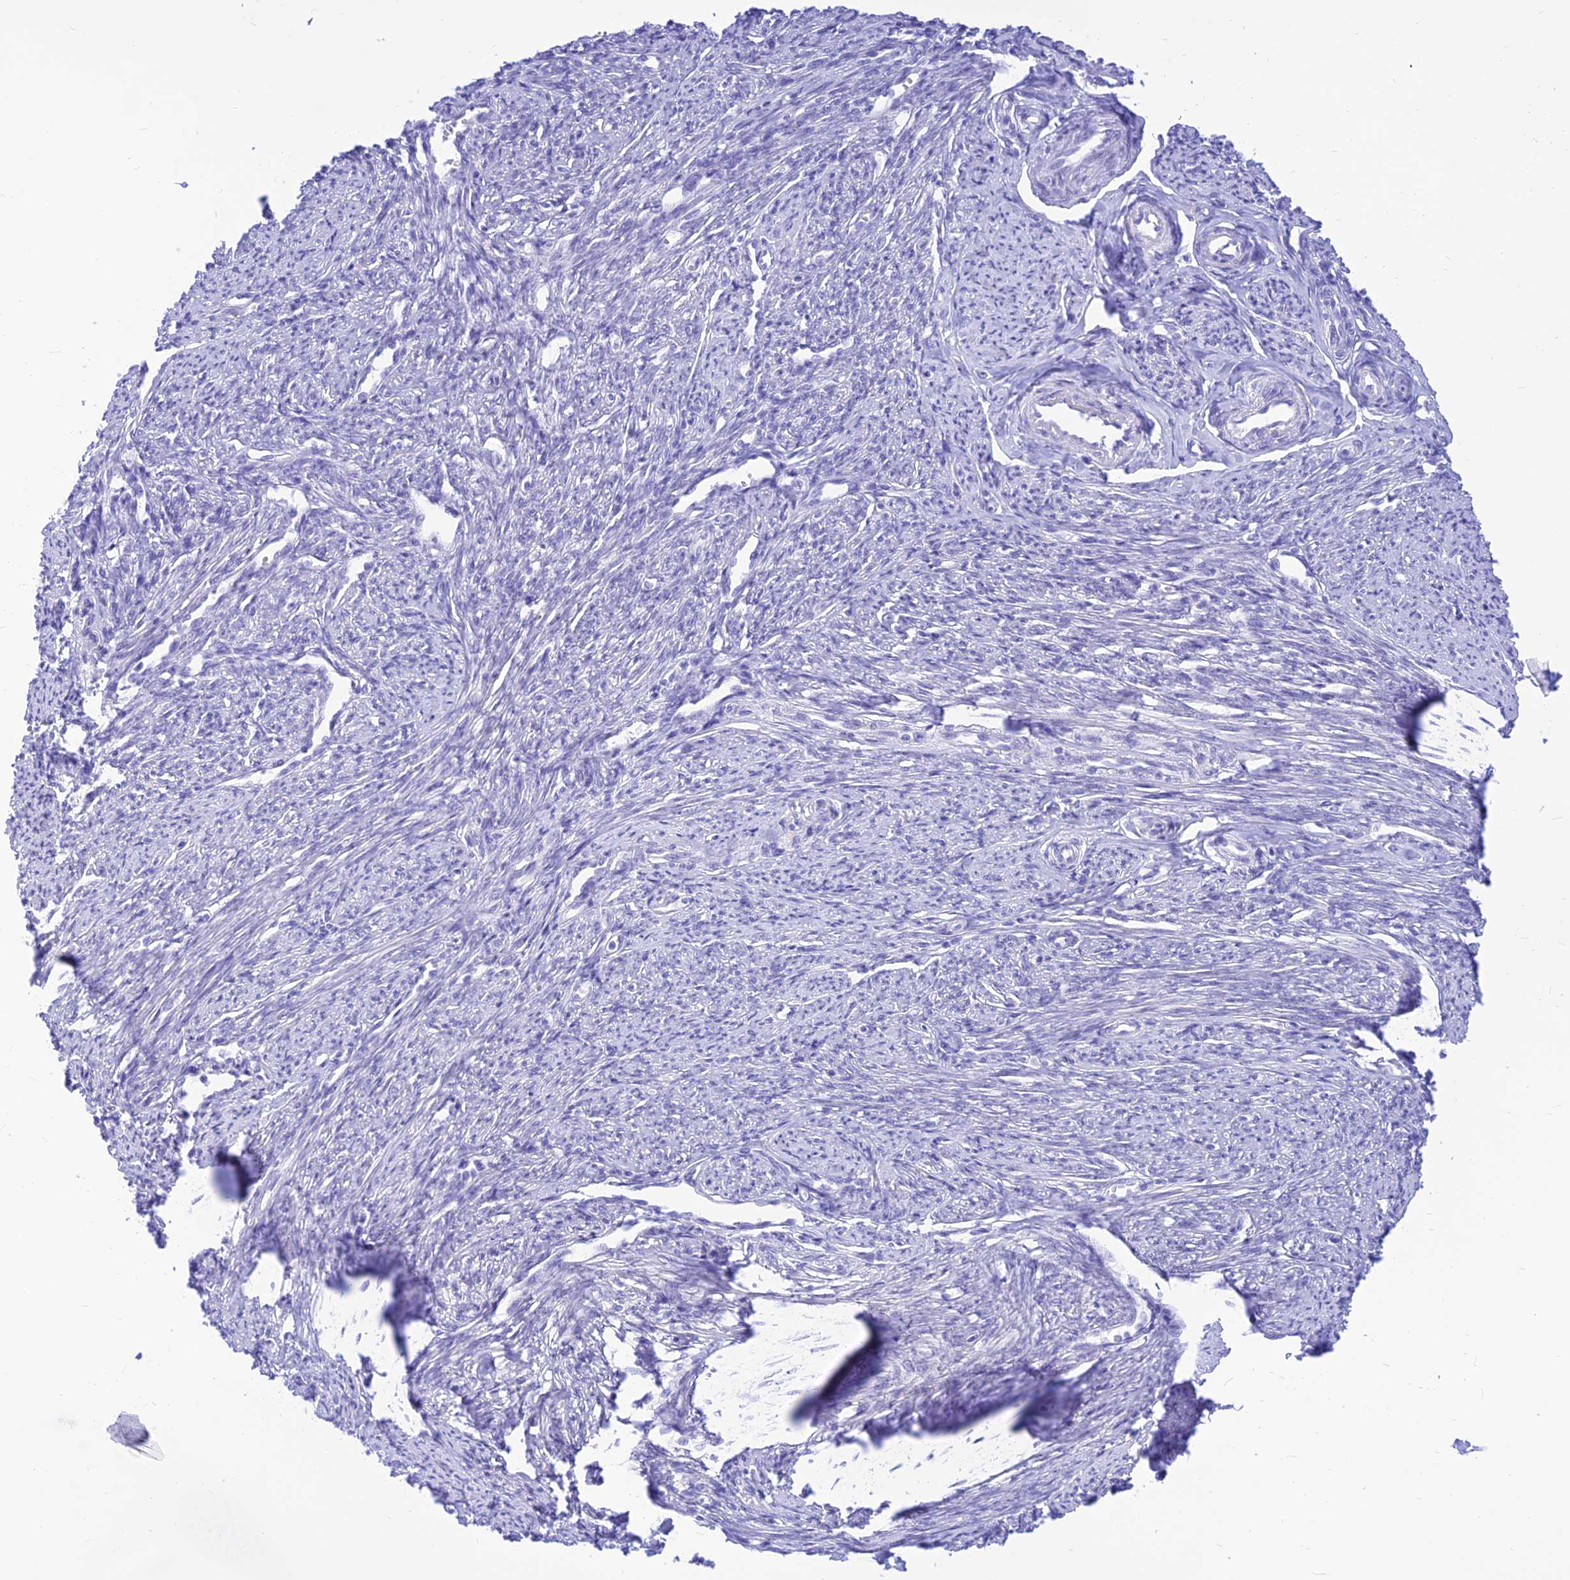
{"staining": {"intensity": "negative", "quantity": "none", "location": "none"}, "tissue": "smooth muscle", "cell_type": "Smooth muscle cells", "image_type": "normal", "snomed": [{"axis": "morphology", "description": "Normal tissue, NOS"}, {"axis": "topography", "description": "Smooth muscle"}, {"axis": "topography", "description": "Uterus"}], "caption": "DAB (3,3'-diaminobenzidine) immunohistochemical staining of normal human smooth muscle reveals no significant staining in smooth muscle cells. (Immunohistochemistry (ihc), brightfield microscopy, high magnification).", "gene": "PRNP", "patient": {"sex": "female", "age": 59}}